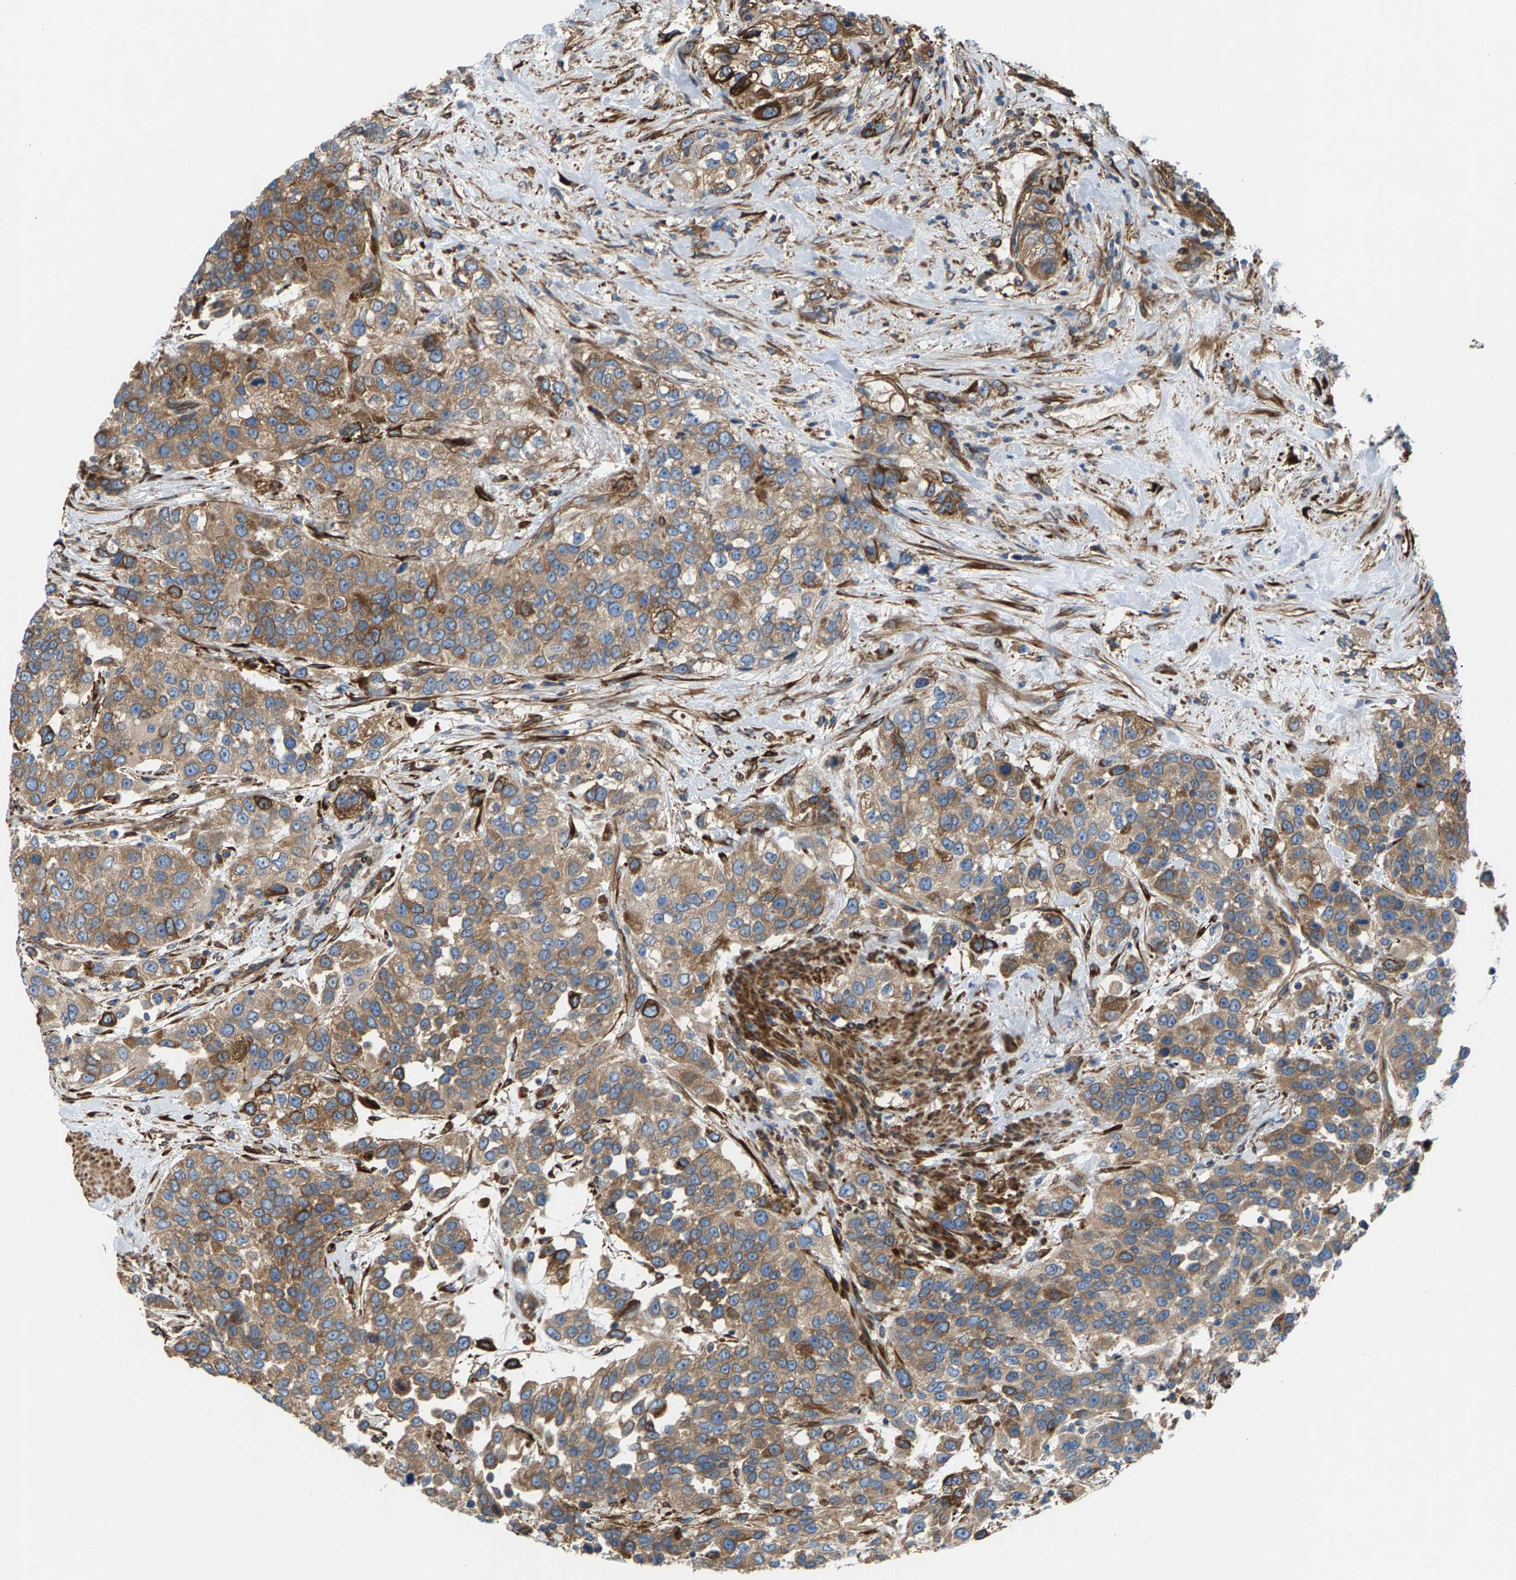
{"staining": {"intensity": "moderate", "quantity": ">75%", "location": "cytoplasmic/membranous"}, "tissue": "urothelial cancer", "cell_type": "Tumor cells", "image_type": "cancer", "snomed": [{"axis": "morphology", "description": "Urothelial carcinoma, High grade"}, {"axis": "topography", "description": "Urinary bladder"}], "caption": "Urothelial cancer tissue exhibits moderate cytoplasmic/membranous staining in about >75% of tumor cells (DAB IHC with brightfield microscopy, high magnification).", "gene": "PDCL", "patient": {"sex": "female", "age": 80}}